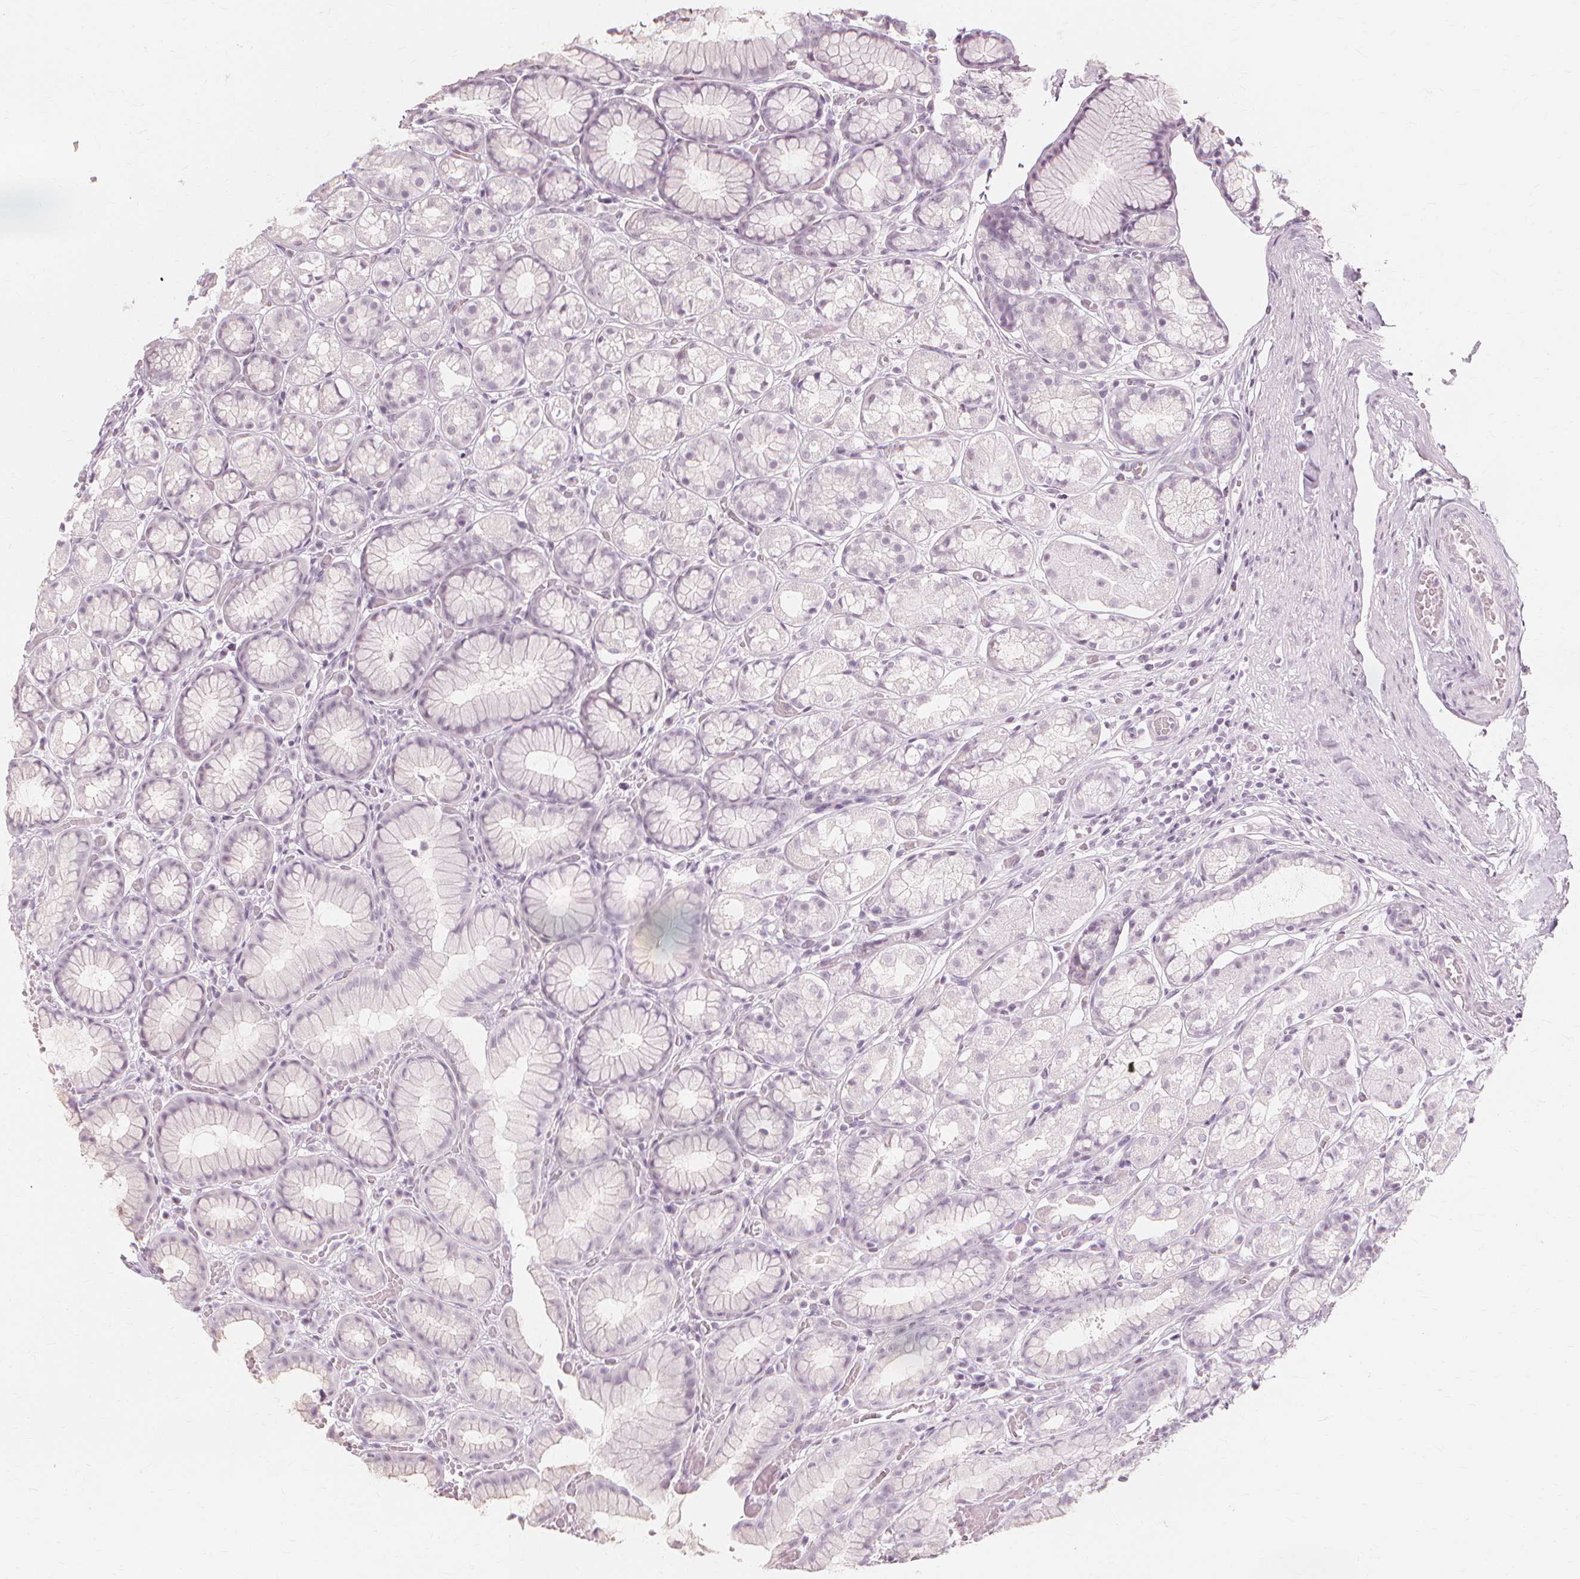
{"staining": {"intensity": "negative", "quantity": "none", "location": "none"}, "tissue": "stomach", "cell_type": "Glandular cells", "image_type": "normal", "snomed": [{"axis": "morphology", "description": "Normal tissue, NOS"}, {"axis": "topography", "description": "Smooth muscle"}, {"axis": "topography", "description": "Stomach"}], "caption": "IHC histopathology image of normal human stomach stained for a protein (brown), which exhibits no staining in glandular cells.", "gene": "NXPE1", "patient": {"sex": "male", "age": 70}}